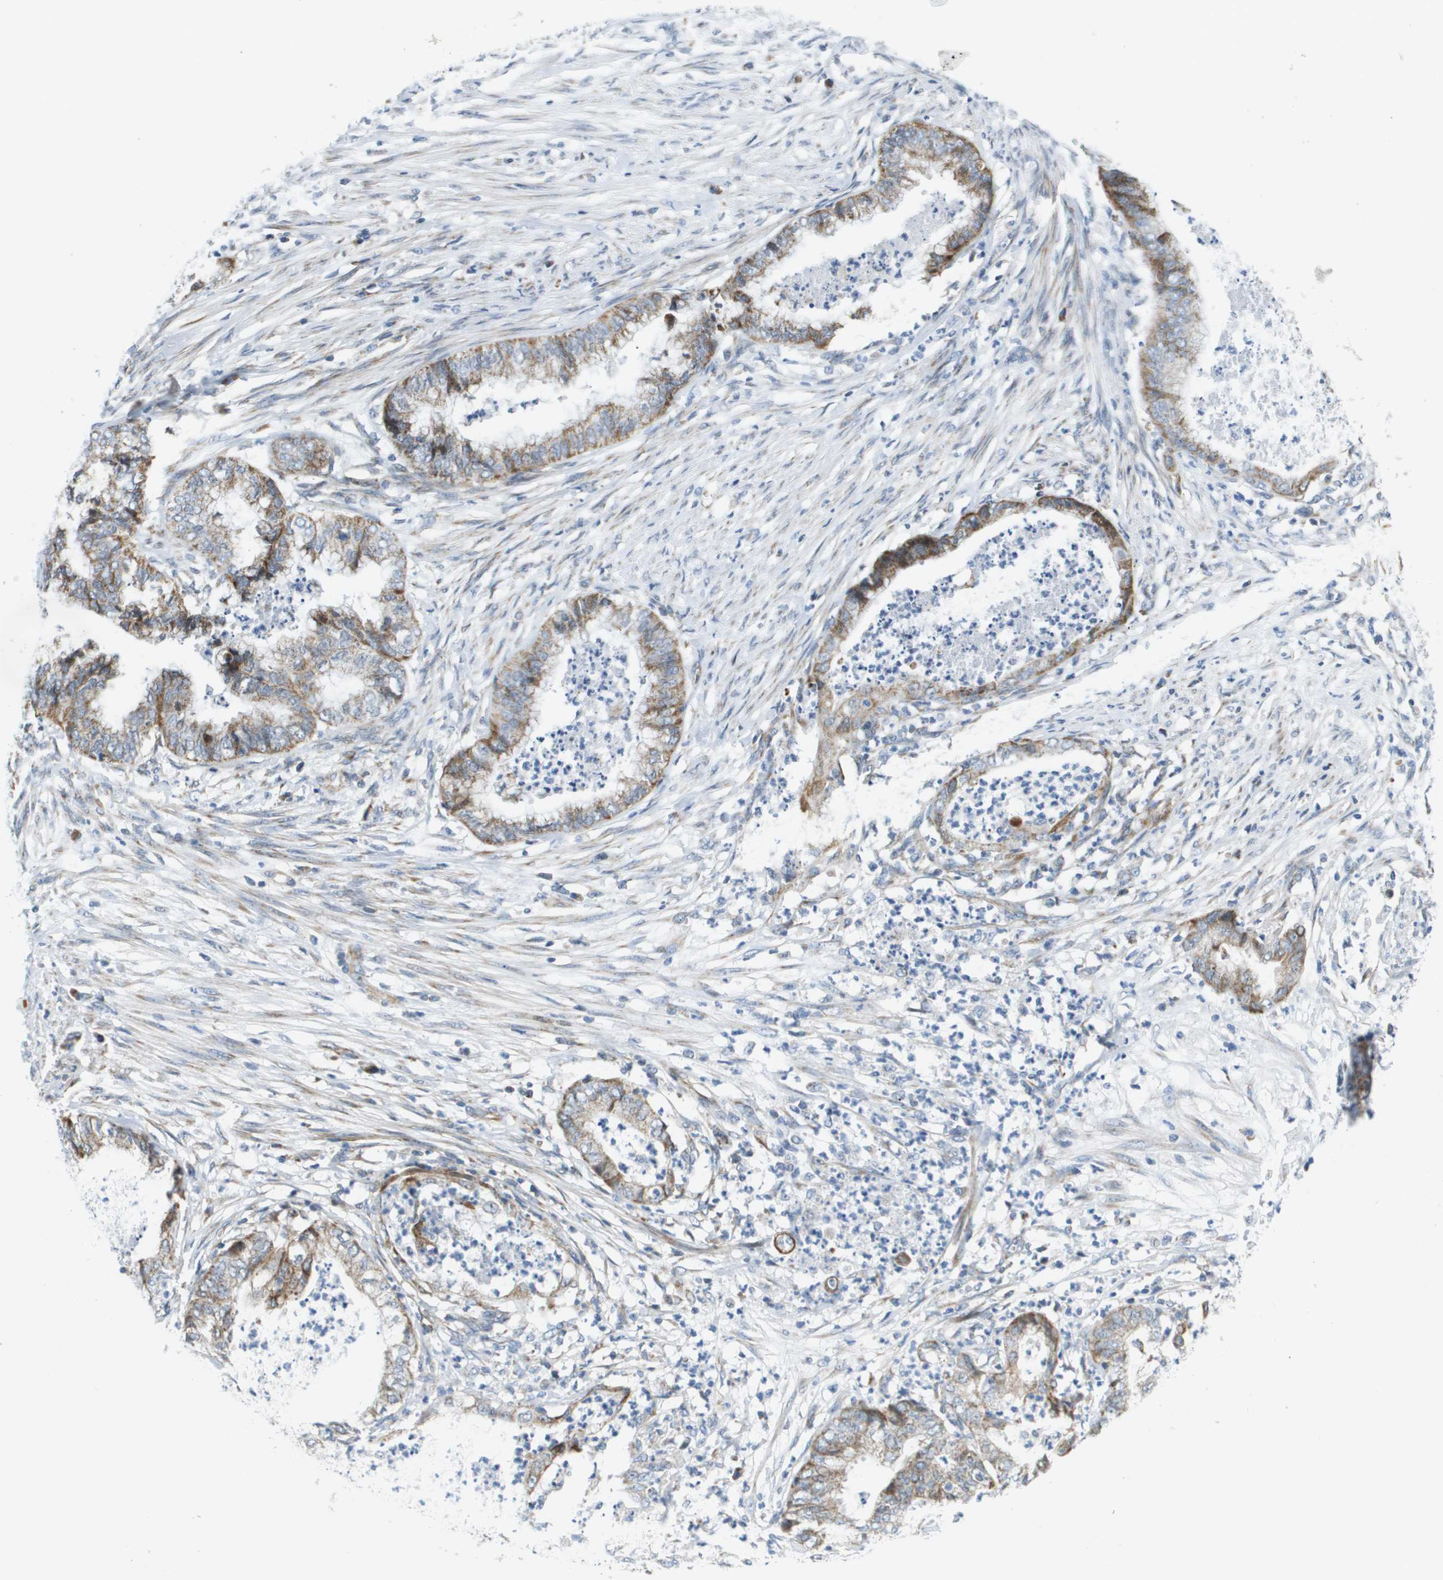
{"staining": {"intensity": "weak", "quantity": ">75%", "location": "cytoplasmic/membranous"}, "tissue": "endometrial cancer", "cell_type": "Tumor cells", "image_type": "cancer", "snomed": [{"axis": "morphology", "description": "Necrosis, NOS"}, {"axis": "morphology", "description": "Adenocarcinoma, NOS"}, {"axis": "topography", "description": "Endometrium"}], "caption": "Protein staining by immunohistochemistry (IHC) demonstrates weak cytoplasmic/membranous positivity in approximately >75% of tumor cells in adenocarcinoma (endometrial).", "gene": "KRT23", "patient": {"sex": "female", "age": 79}}